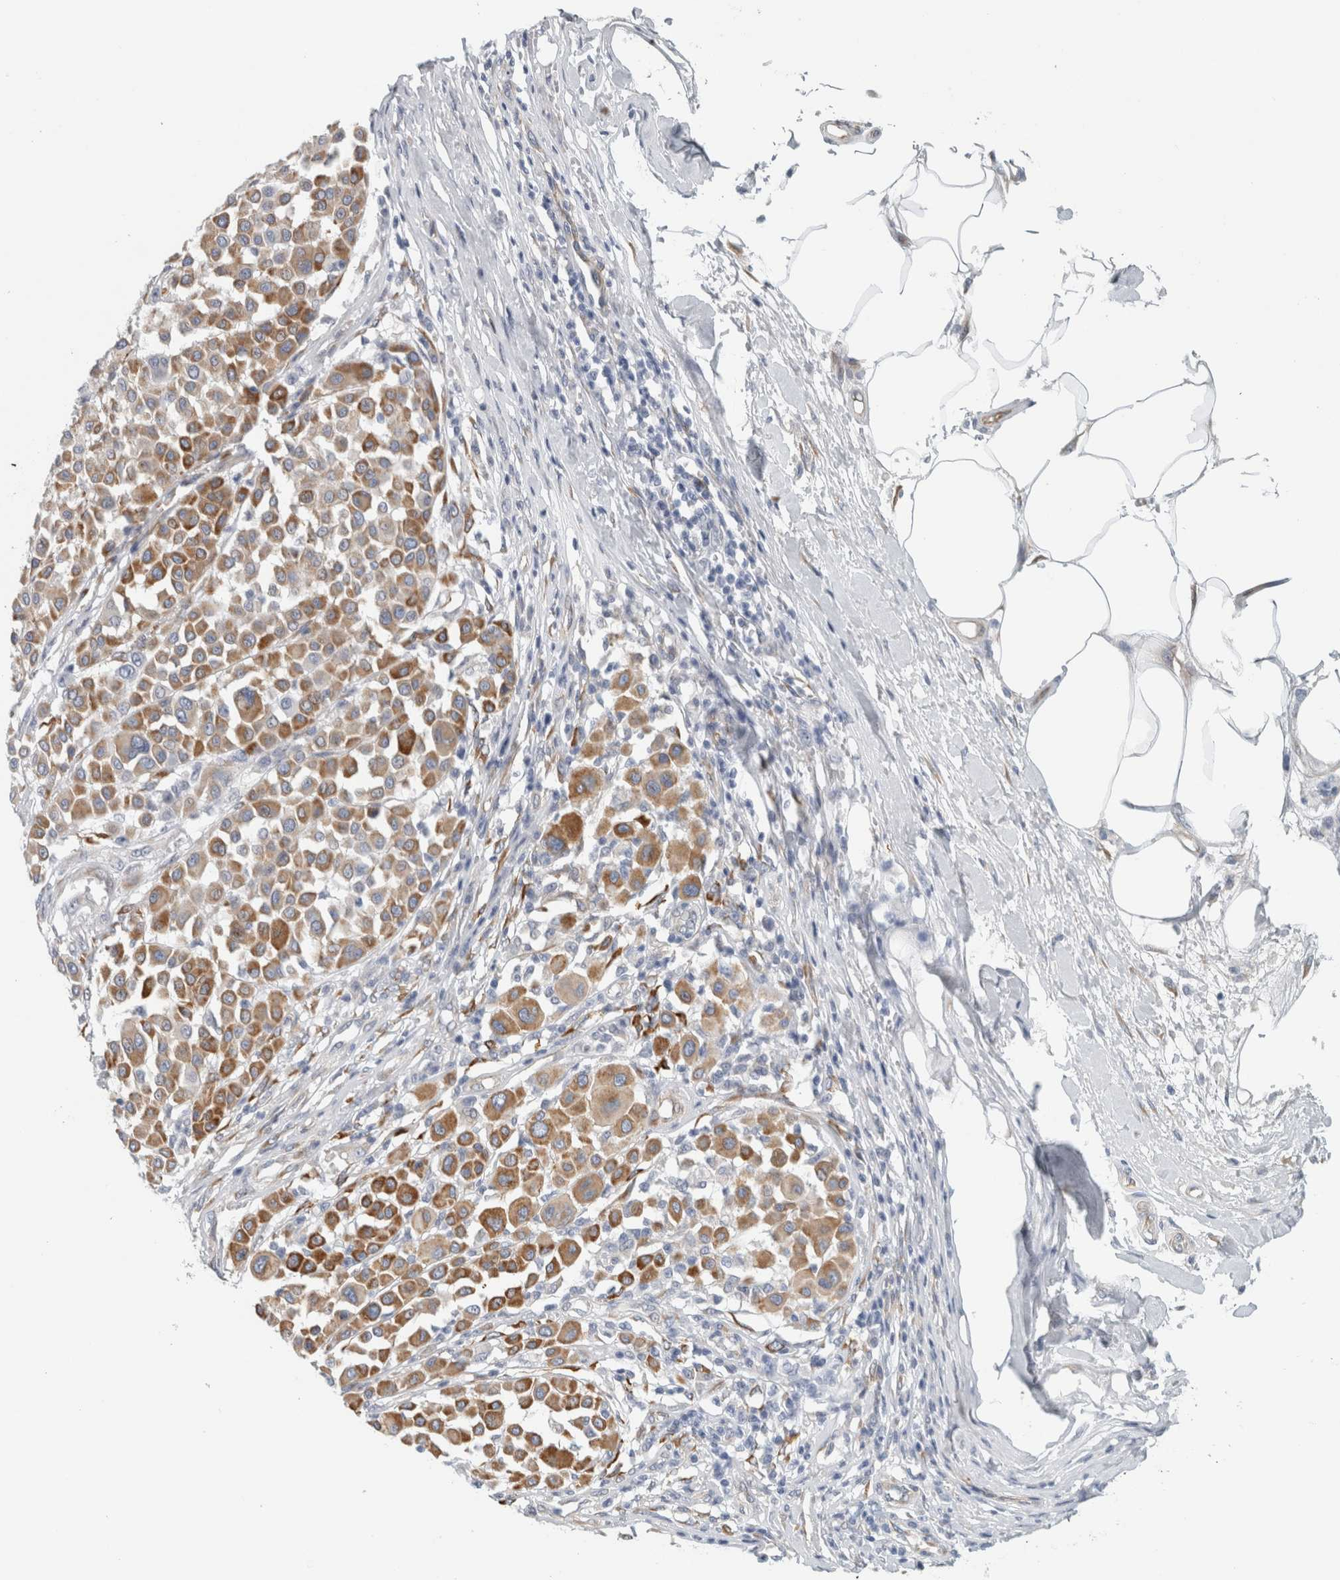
{"staining": {"intensity": "moderate", "quantity": ">75%", "location": "cytoplasmic/membranous"}, "tissue": "melanoma", "cell_type": "Tumor cells", "image_type": "cancer", "snomed": [{"axis": "morphology", "description": "Malignant melanoma, Metastatic site"}, {"axis": "topography", "description": "Soft tissue"}], "caption": "Melanoma was stained to show a protein in brown. There is medium levels of moderate cytoplasmic/membranous staining in approximately >75% of tumor cells.", "gene": "B3GNT3", "patient": {"sex": "male", "age": 41}}